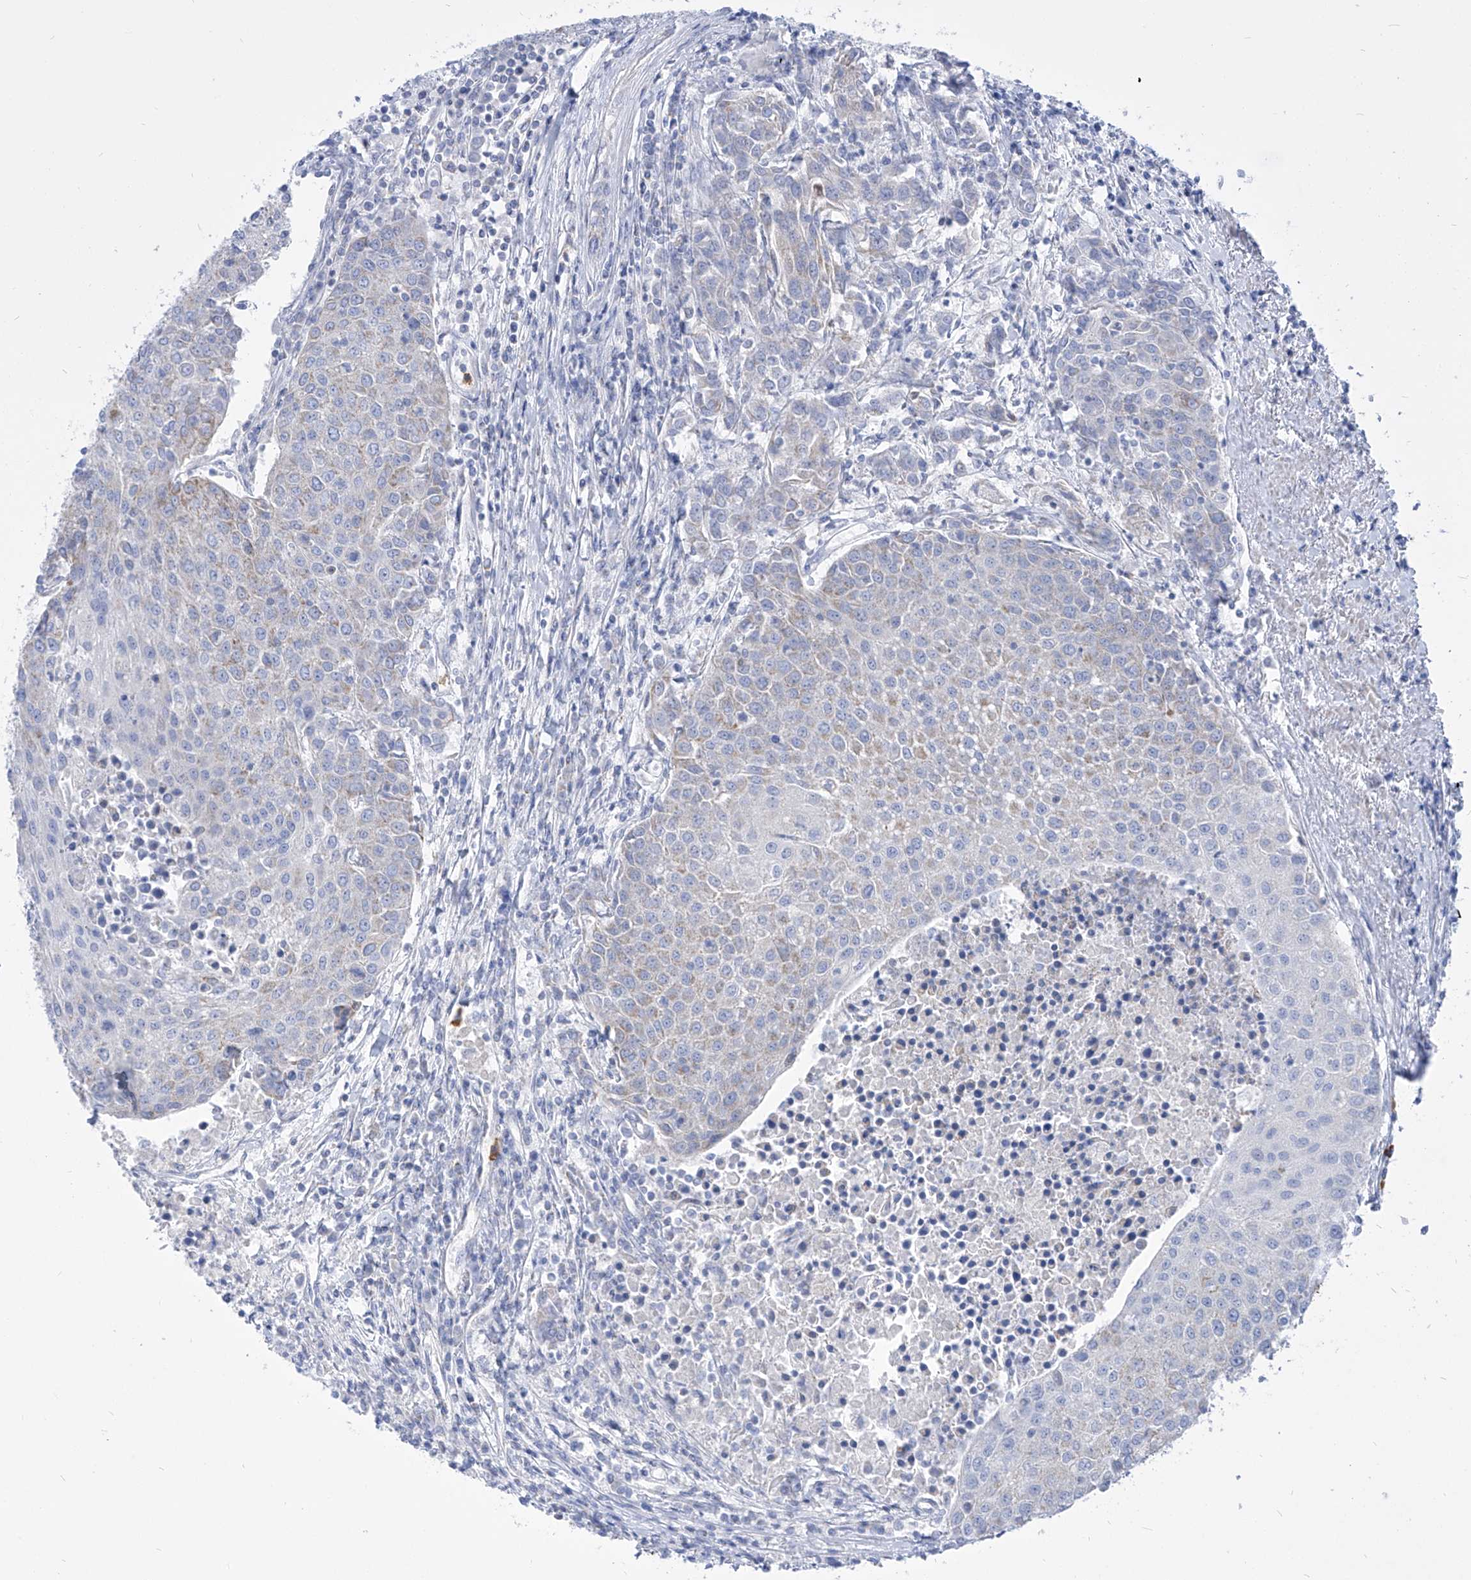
{"staining": {"intensity": "negative", "quantity": "none", "location": "none"}, "tissue": "urothelial cancer", "cell_type": "Tumor cells", "image_type": "cancer", "snomed": [{"axis": "morphology", "description": "Urothelial carcinoma, High grade"}, {"axis": "topography", "description": "Urinary bladder"}], "caption": "Immunohistochemical staining of human high-grade urothelial carcinoma displays no significant expression in tumor cells. (Stains: DAB immunohistochemistry with hematoxylin counter stain, Microscopy: brightfield microscopy at high magnification).", "gene": "COQ3", "patient": {"sex": "female", "age": 85}}